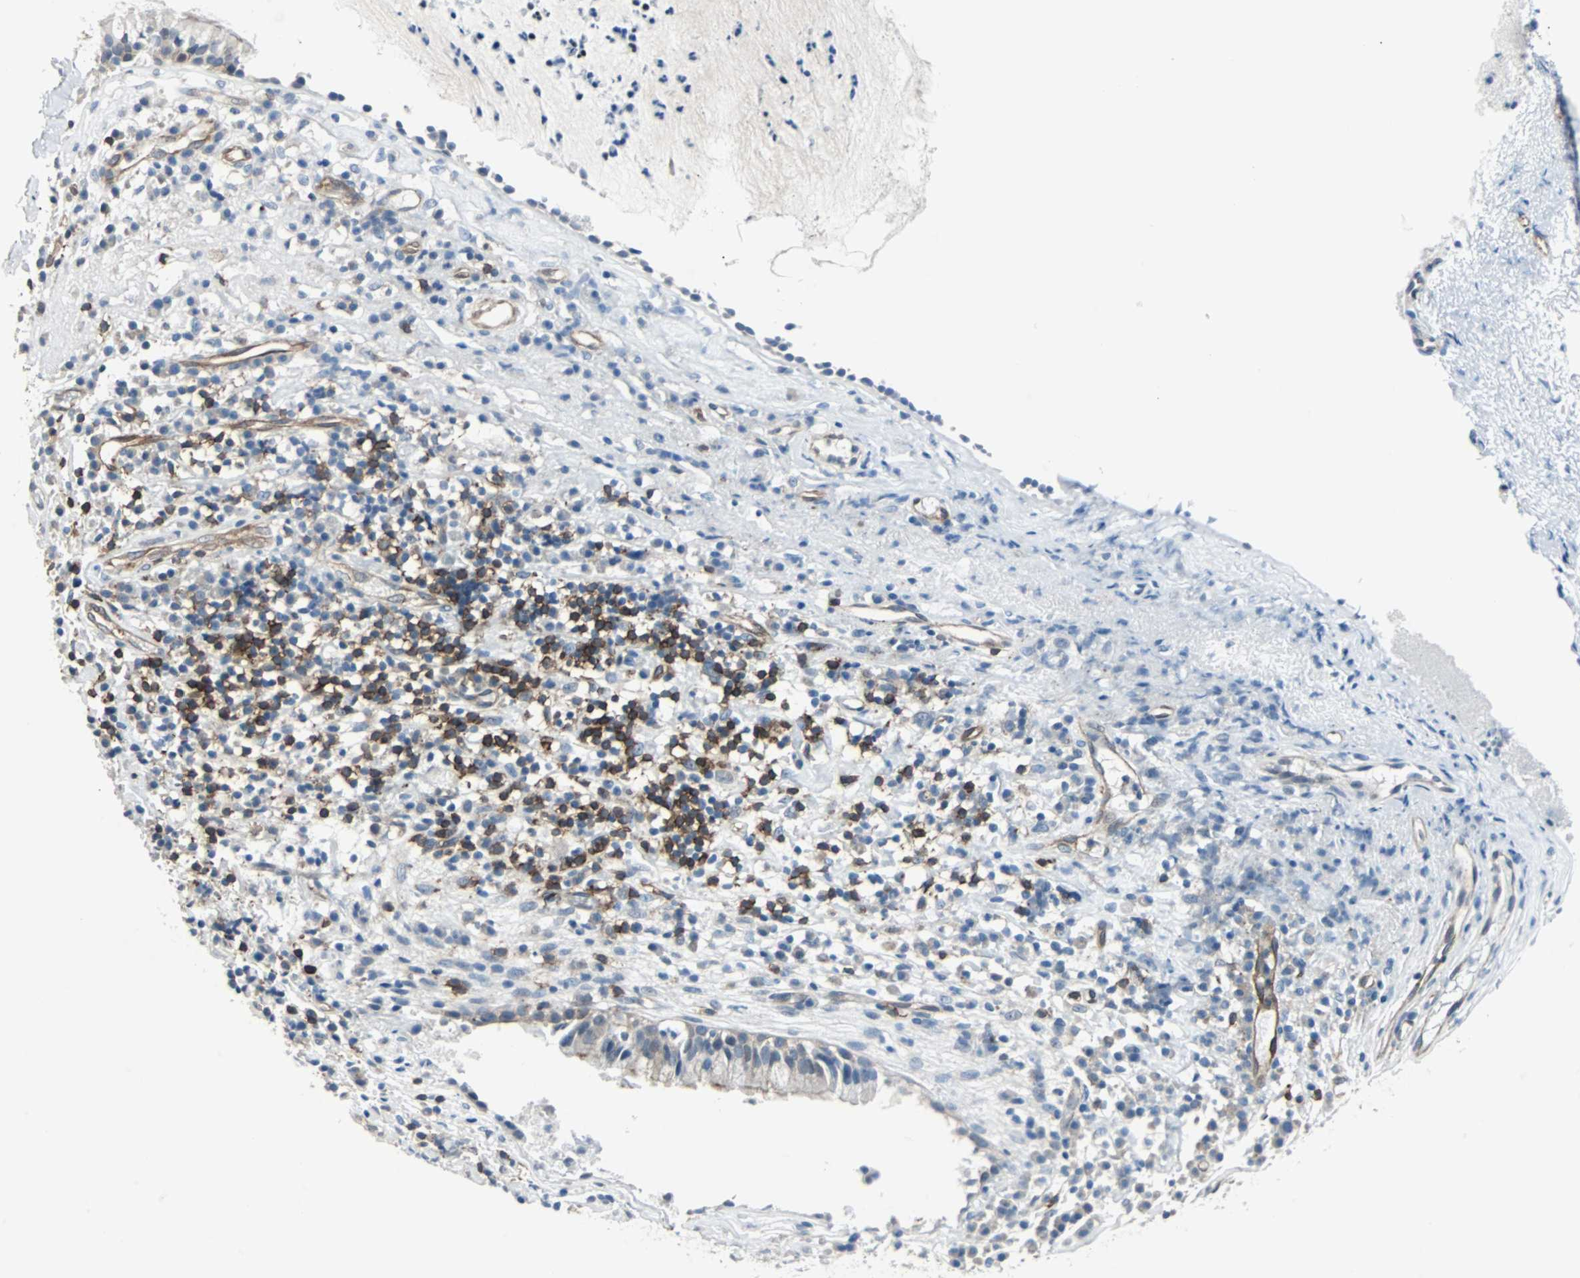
{"staining": {"intensity": "weak", "quantity": "25%-75%", "location": "cytoplasmic/membranous"}, "tissue": "nasopharynx", "cell_type": "Respiratory epithelial cells", "image_type": "normal", "snomed": [{"axis": "morphology", "description": "Normal tissue, NOS"}, {"axis": "topography", "description": "Nasopharynx"}], "caption": "Immunohistochemistry (IHC) staining of benign nasopharynx, which demonstrates low levels of weak cytoplasmic/membranous positivity in about 25%-75% of respiratory epithelial cells indicating weak cytoplasmic/membranous protein staining. The staining was performed using DAB (brown) for protein detection and nuclei were counterstained in hematoxylin (blue).", "gene": "SWAP70", "patient": {"sex": "male", "age": 21}}